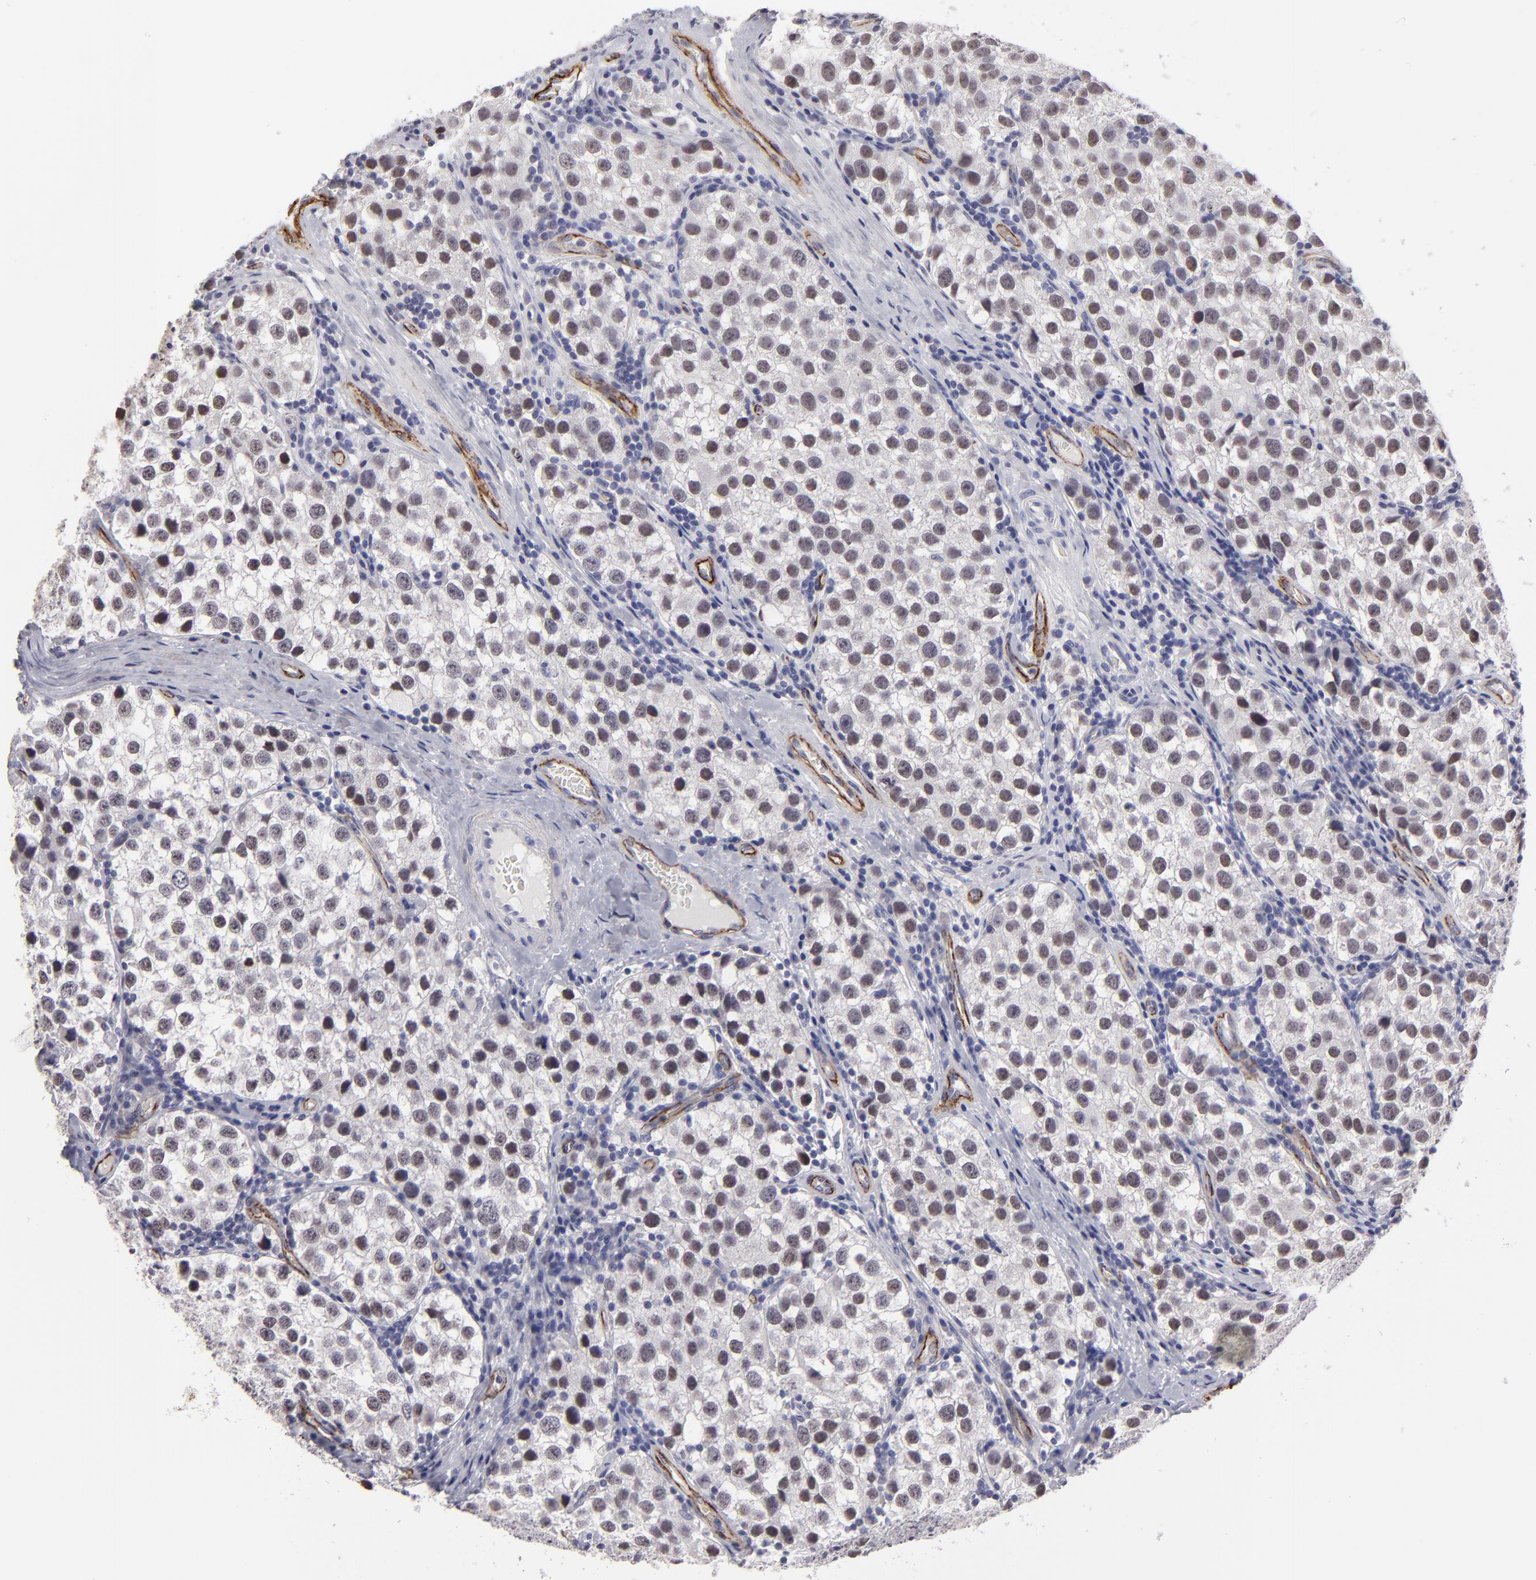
{"staining": {"intensity": "strong", "quantity": "25%-75%", "location": "nuclear"}, "tissue": "testis cancer", "cell_type": "Tumor cells", "image_type": "cancer", "snomed": [{"axis": "morphology", "description": "Seminoma, NOS"}, {"axis": "topography", "description": "Testis"}], "caption": "High-power microscopy captured an IHC histopathology image of testis cancer, revealing strong nuclear expression in approximately 25%-75% of tumor cells.", "gene": "ZNF175", "patient": {"sex": "male", "age": 39}}